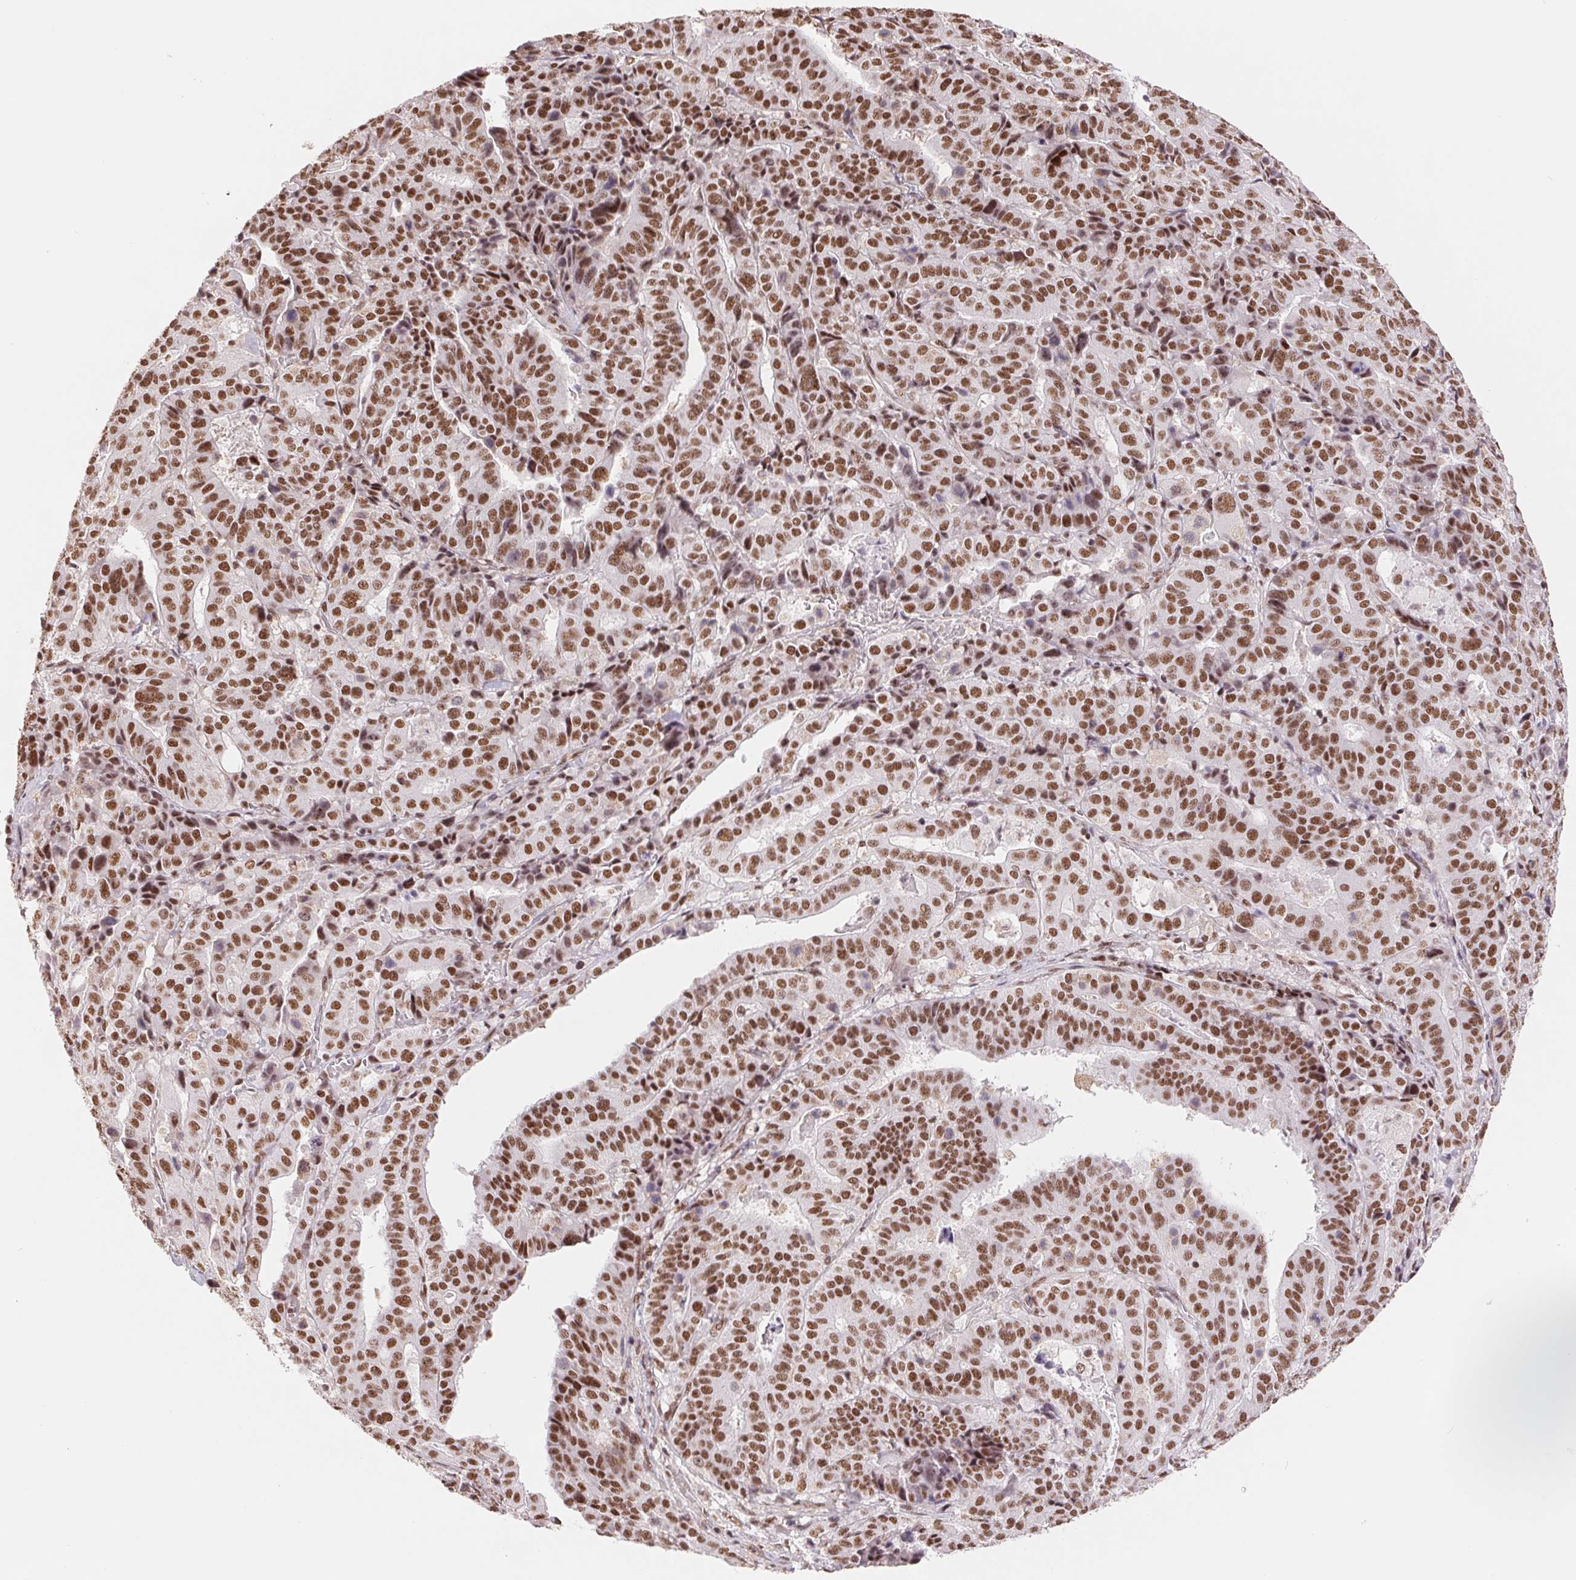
{"staining": {"intensity": "moderate", "quantity": ">75%", "location": "nuclear"}, "tissue": "stomach cancer", "cell_type": "Tumor cells", "image_type": "cancer", "snomed": [{"axis": "morphology", "description": "Adenocarcinoma, NOS"}, {"axis": "topography", "description": "Stomach"}], "caption": "An immunohistochemistry micrograph of neoplastic tissue is shown. Protein staining in brown highlights moderate nuclear positivity in stomach cancer (adenocarcinoma) within tumor cells.", "gene": "SREK1", "patient": {"sex": "male", "age": 48}}